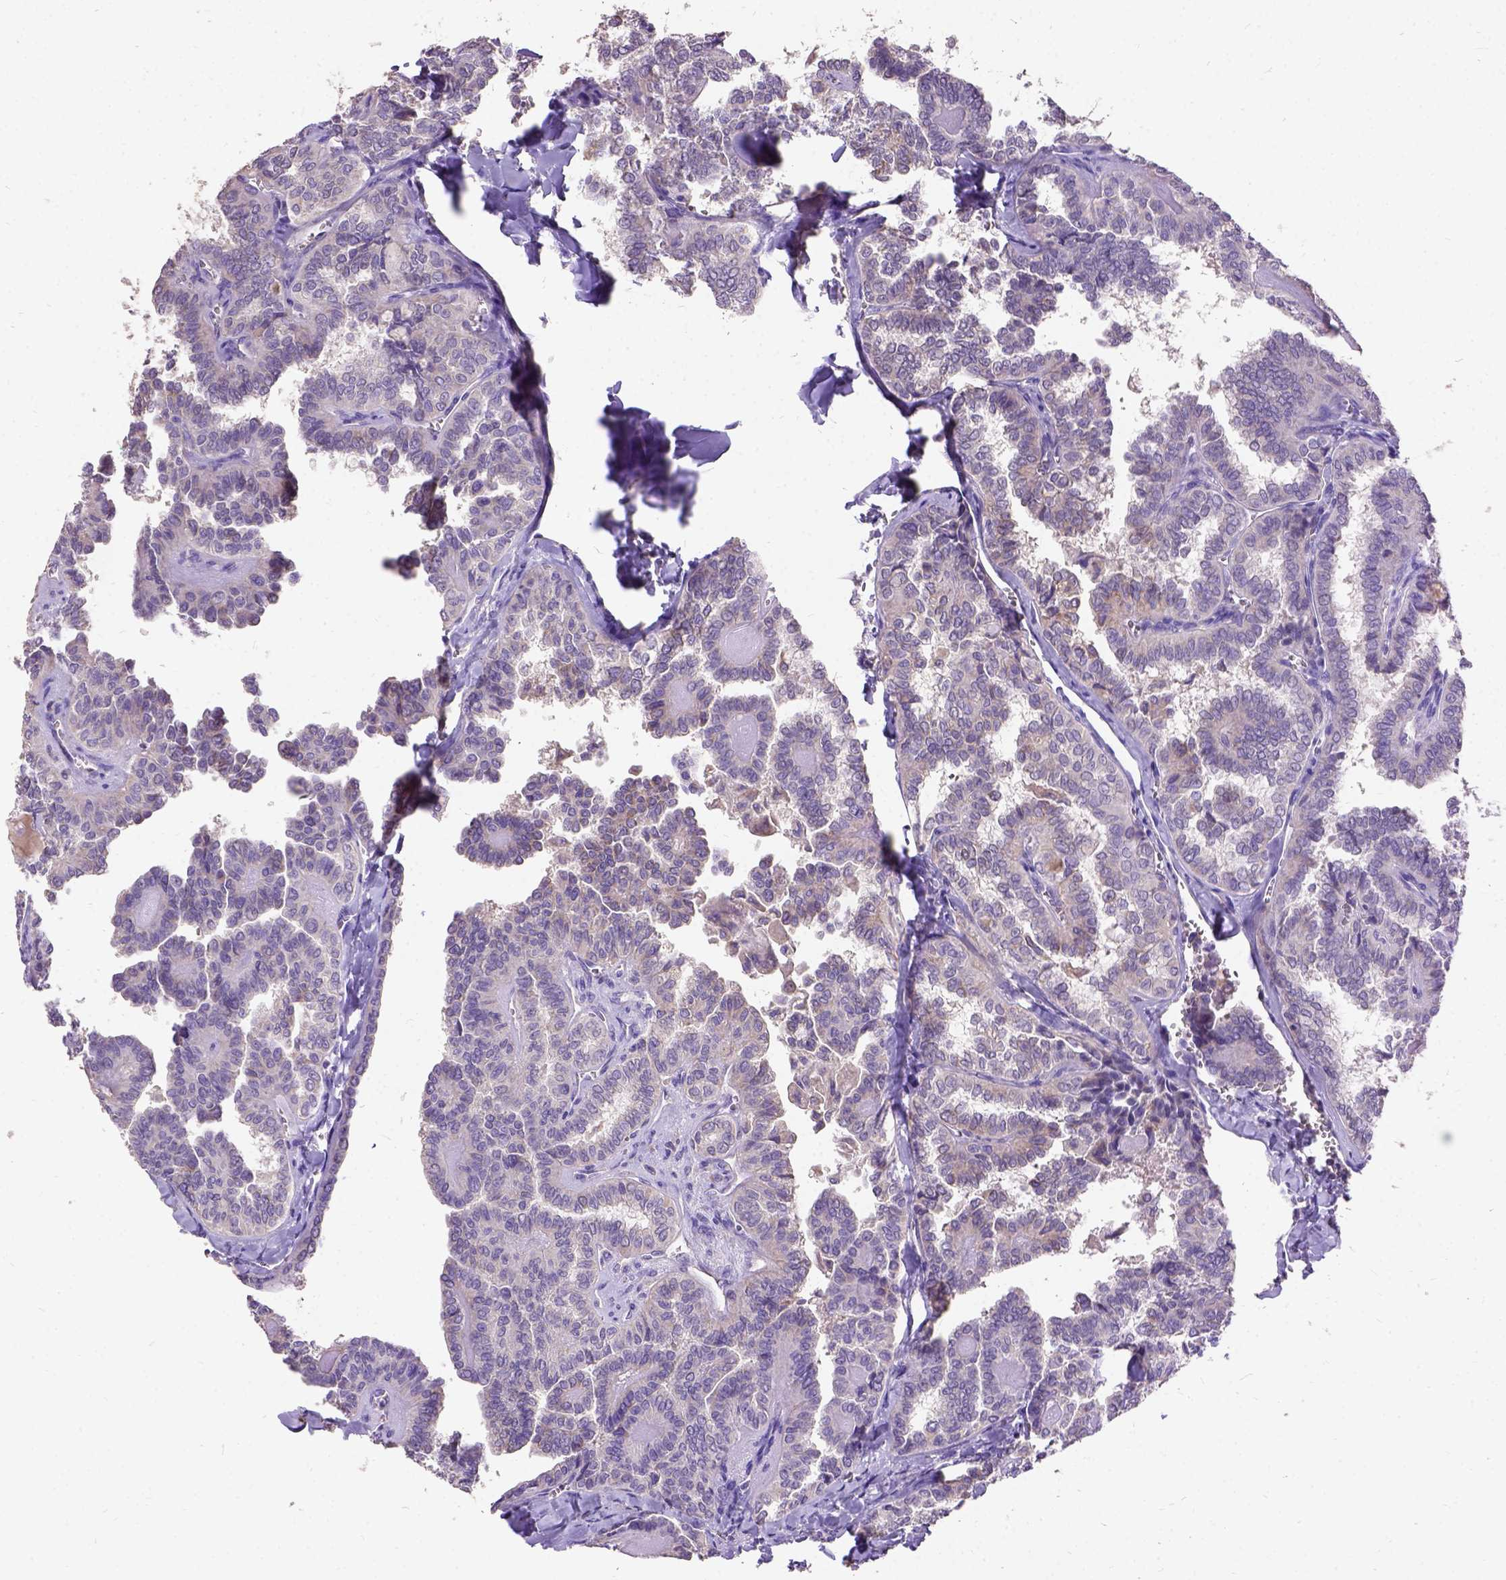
{"staining": {"intensity": "weak", "quantity": "25%-75%", "location": "cytoplasmic/membranous"}, "tissue": "thyroid cancer", "cell_type": "Tumor cells", "image_type": "cancer", "snomed": [{"axis": "morphology", "description": "Papillary adenocarcinoma, NOS"}, {"axis": "topography", "description": "Thyroid gland"}], "caption": "Papillary adenocarcinoma (thyroid) tissue displays weak cytoplasmic/membranous positivity in about 25%-75% of tumor cells, visualized by immunohistochemistry. Using DAB (3,3'-diaminobenzidine) (brown) and hematoxylin (blue) stains, captured at high magnification using brightfield microscopy.", "gene": "DQX1", "patient": {"sex": "female", "age": 41}}